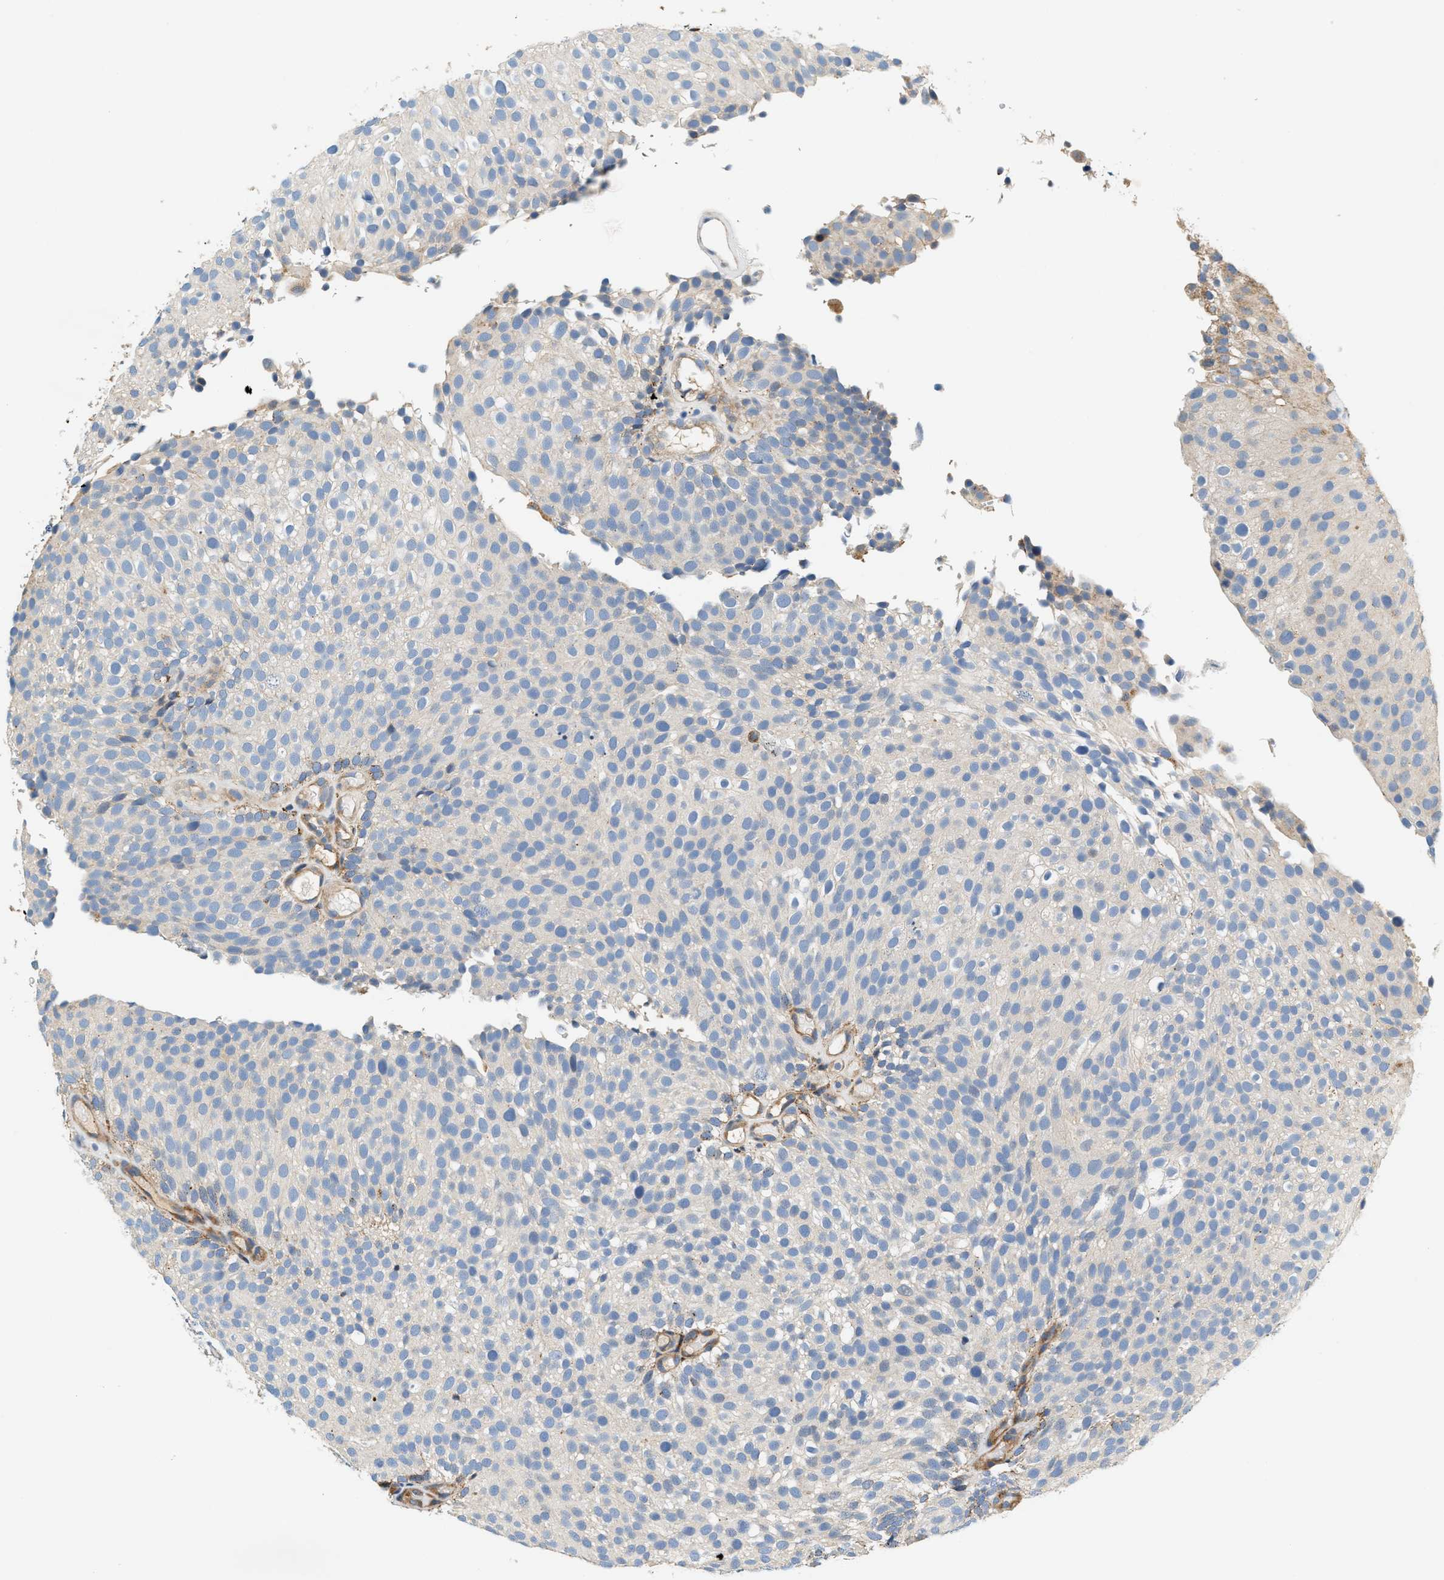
{"staining": {"intensity": "negative", "quantity": "none", "location": "none"}, "tissue": "urothelial cancer", "cell_type": "Tumor cells", "image_type": "cancer", "snomed": [{"axis": "morphology", "description": "Urothelial carcinoma, Low grade"}, {"axis": "topography", "description": "Urinary bladder"}], "caption": "Immunohistochemistry micrograph of neoplastic tissue: low-grade urothelial carcinoma stained with DAB (3,3'-diaminobenzidine) reveals no significant protein expression in tumor cells.", "gene": "DUSP10", "patient": {"sex": "male", "age": 78}}